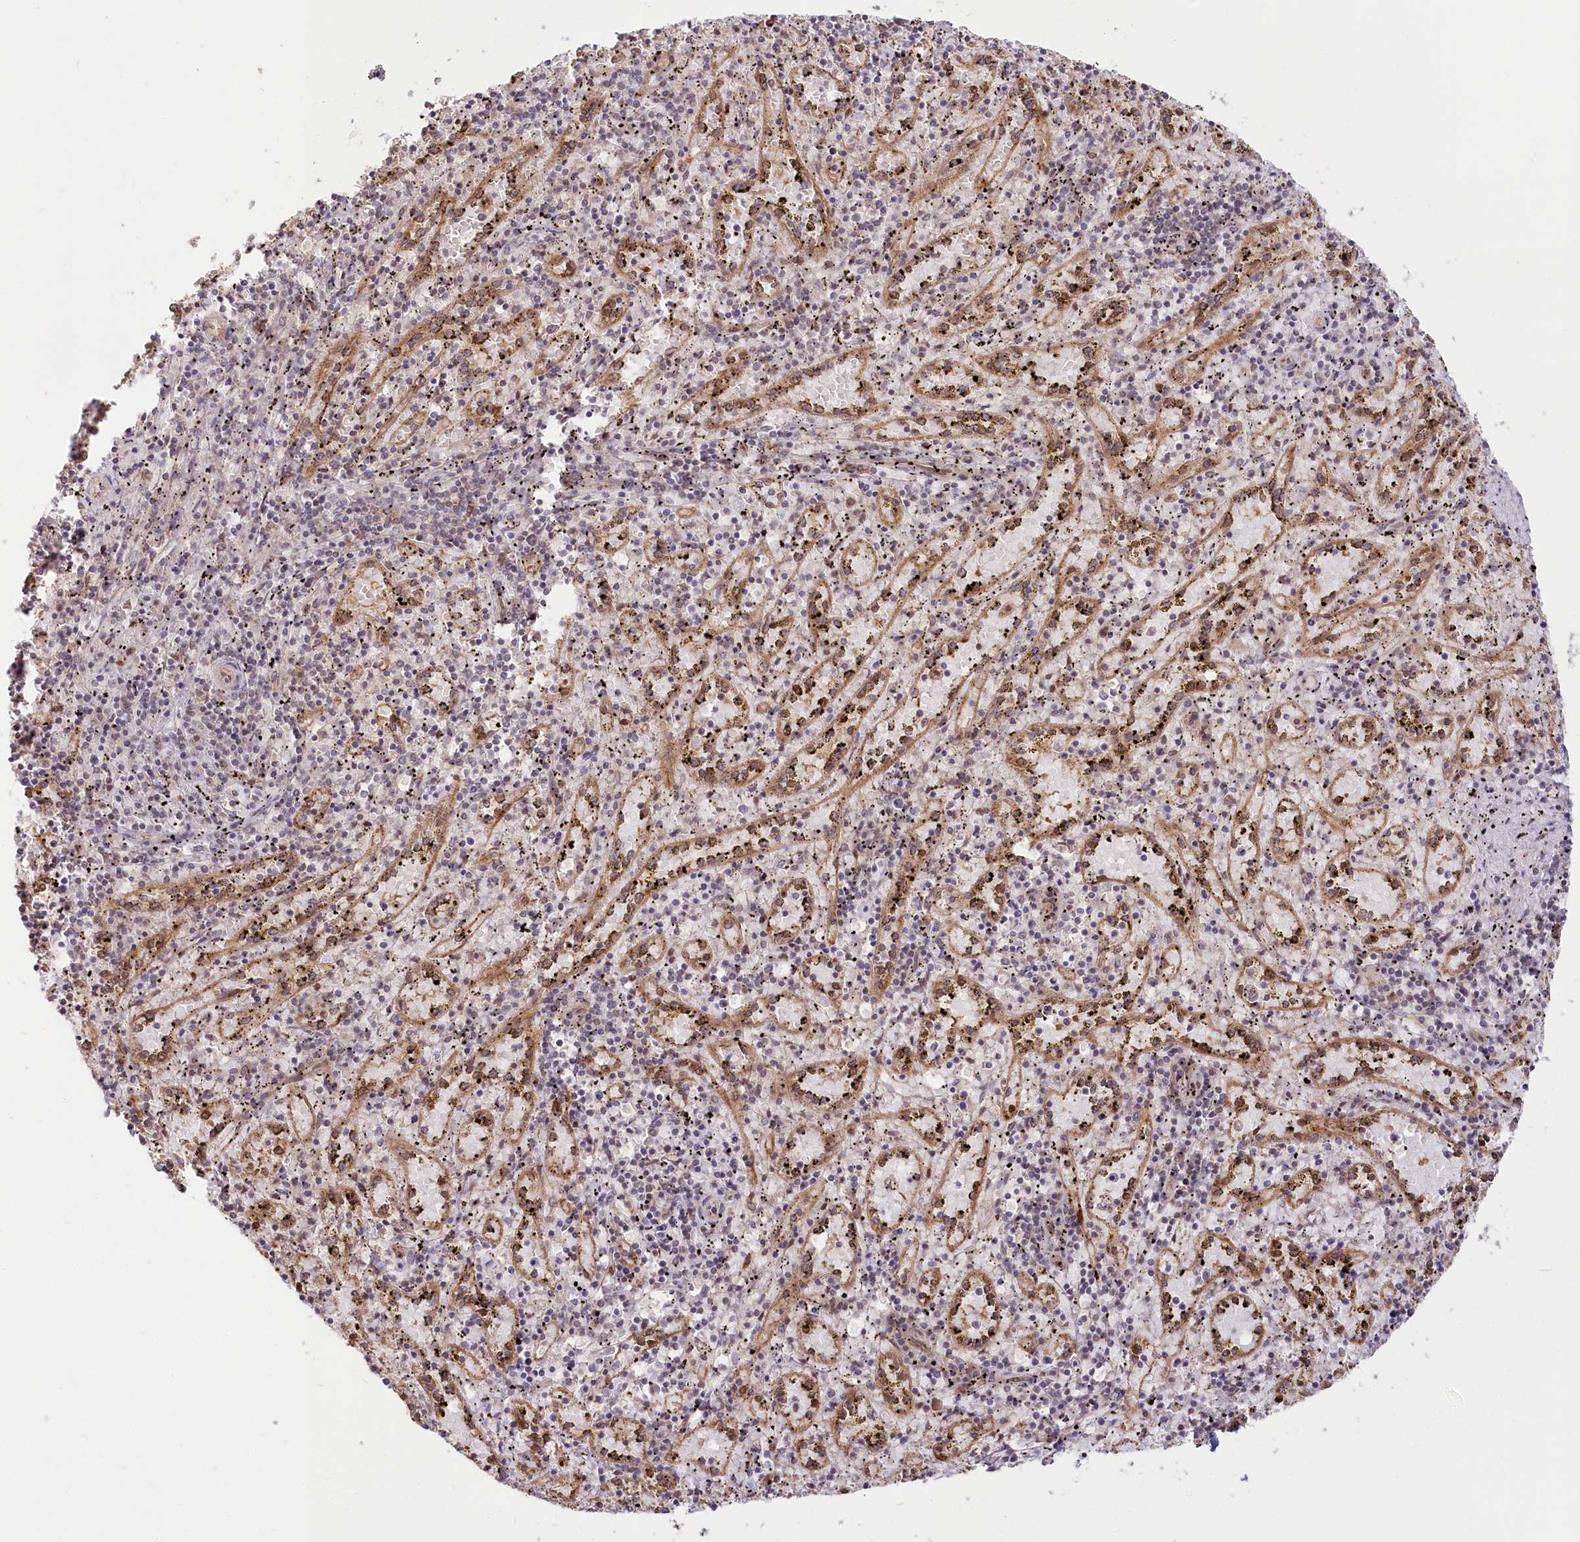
{"staining": {"intensity": "weak", "quantity": "25%-75%", "location": "cytoplasmic/membranous"}, "tissue": "spleen", "cell_type": "Cells in red pulp", "image_type": "normal", "snomed": [{"axis": "morphology", "description": "Normal tissue, NOS"}, {"axis": "topography", "description": "Spleen"}], "caption": "A low amount of weak cytoplasmic/membranous staining is present in about 25%-75% of cells in red pulp in unremarkable spleen.", "gene": "CEP70", "patient": {"sex": "male", "age": 11}}